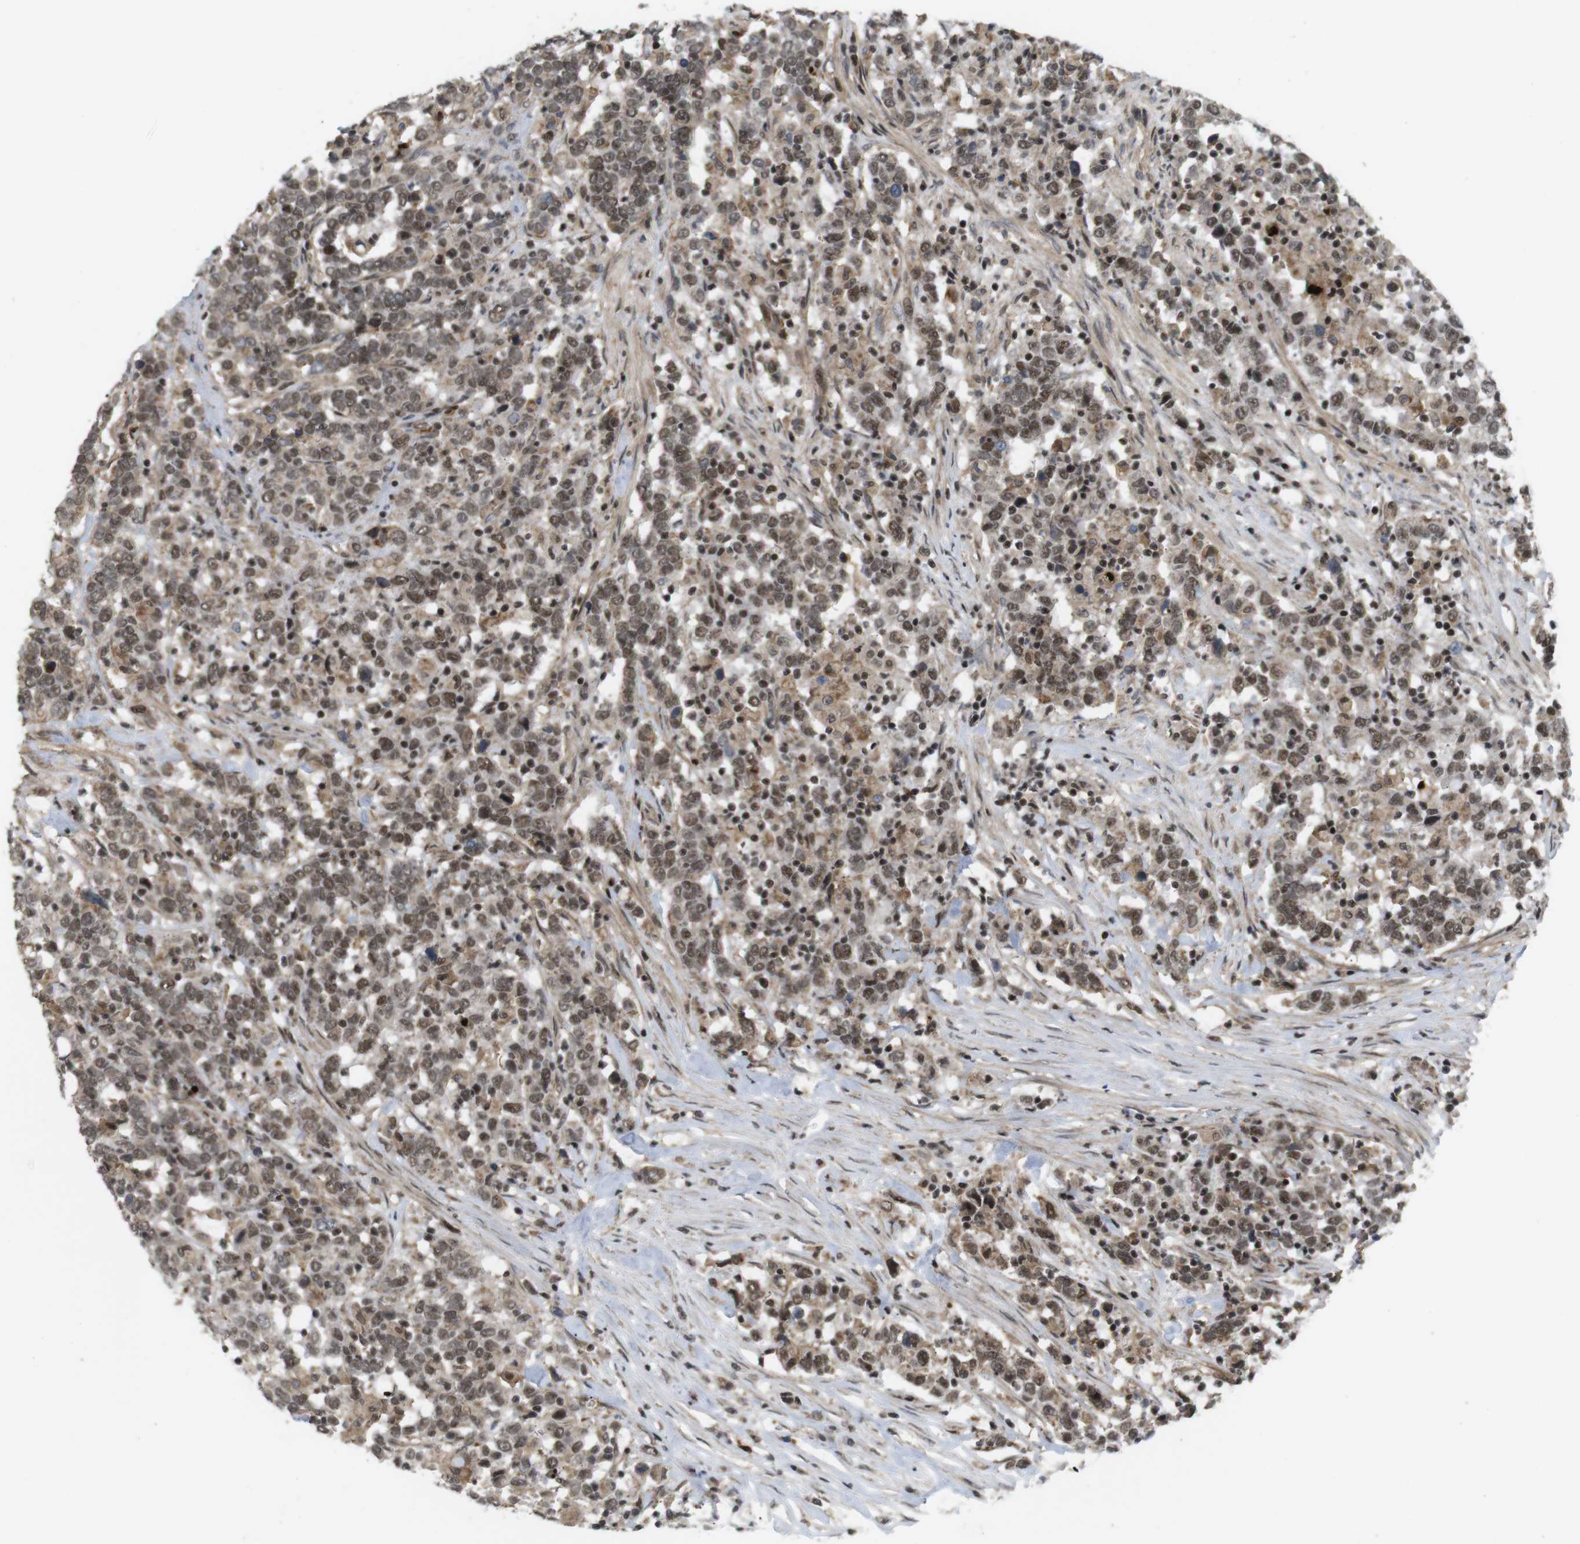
{"staining": {"intensity": "moderate", "quantity": ">75%", "location": "nuclear"}, "tissue": "urothelial cancer", "cell_type": "Tumor cells", "image_type": "cancer", "snomed": [{"axis": "morphology", "description": "Urothelial carcinoma, High grade"}, {"axis": "topography", "description": "Urinary bladder"}], "caption": "Urothelial cancer stained with a brown dye displays moderate nuclear positive expression in approximately >75% of tumor cells.", "gene": "SP2", "patient": {"sex": "male", "age": 61}}